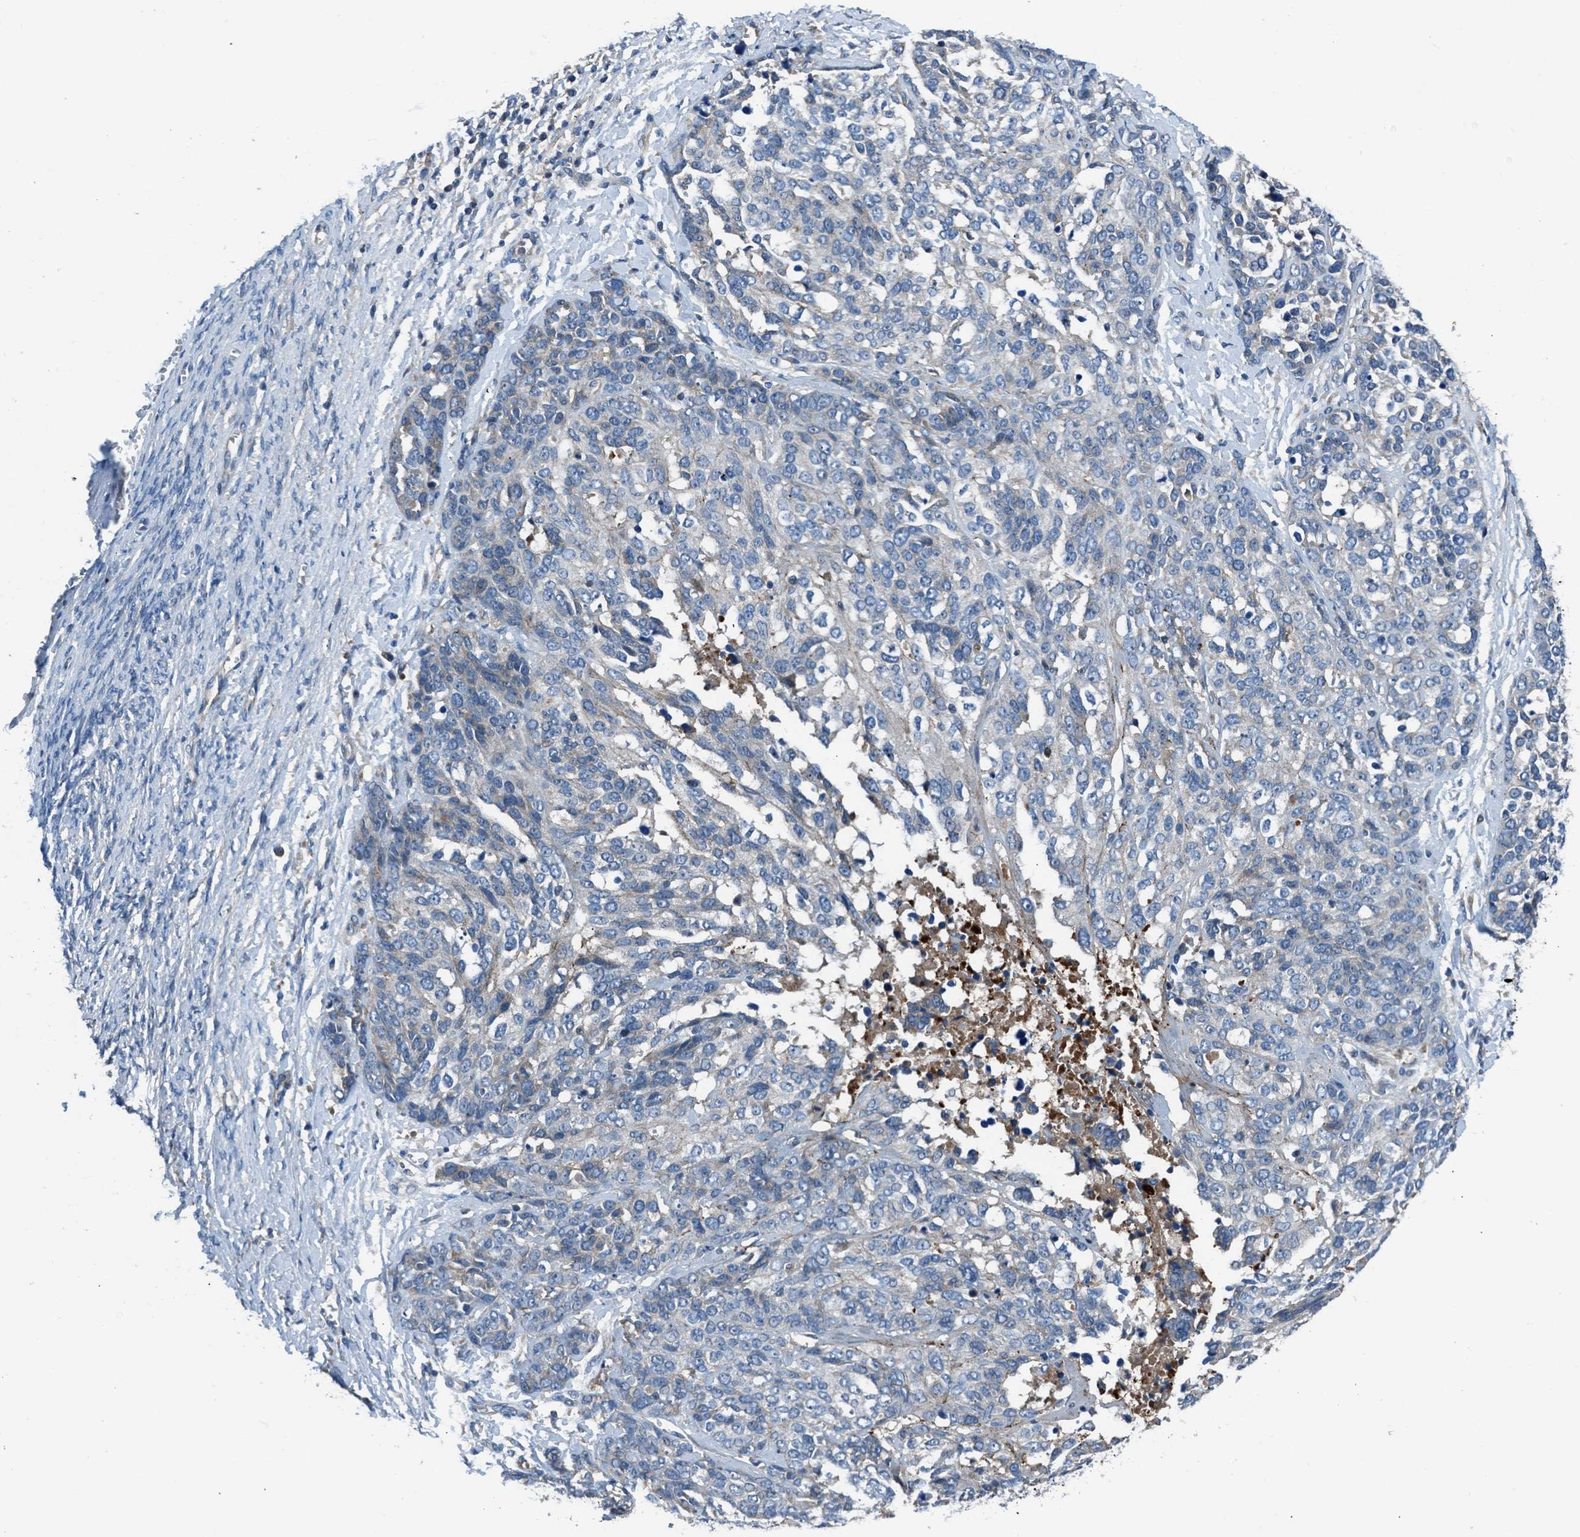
{"staining": {"intensity": "weak", "quantity": "<25%", "location": "cytoplasmic/membranous"}, "tissue": "ovarian cancer", "cell_type": "Tumor cells", "image_type": "cancer", "snomed": [{"axis": "morphology", "description": "Cystadenocarcinoma, serous, NOS"}, {"axis": "topography", "description": "Ovary"}], "caption": "The IHC photomicrograph has no significant staining in tumor cells of ovarian serous cystadenocarcinoma tissue.", "gene": "SLC38A6", "patient": {"sex": "female", "age": 44}}